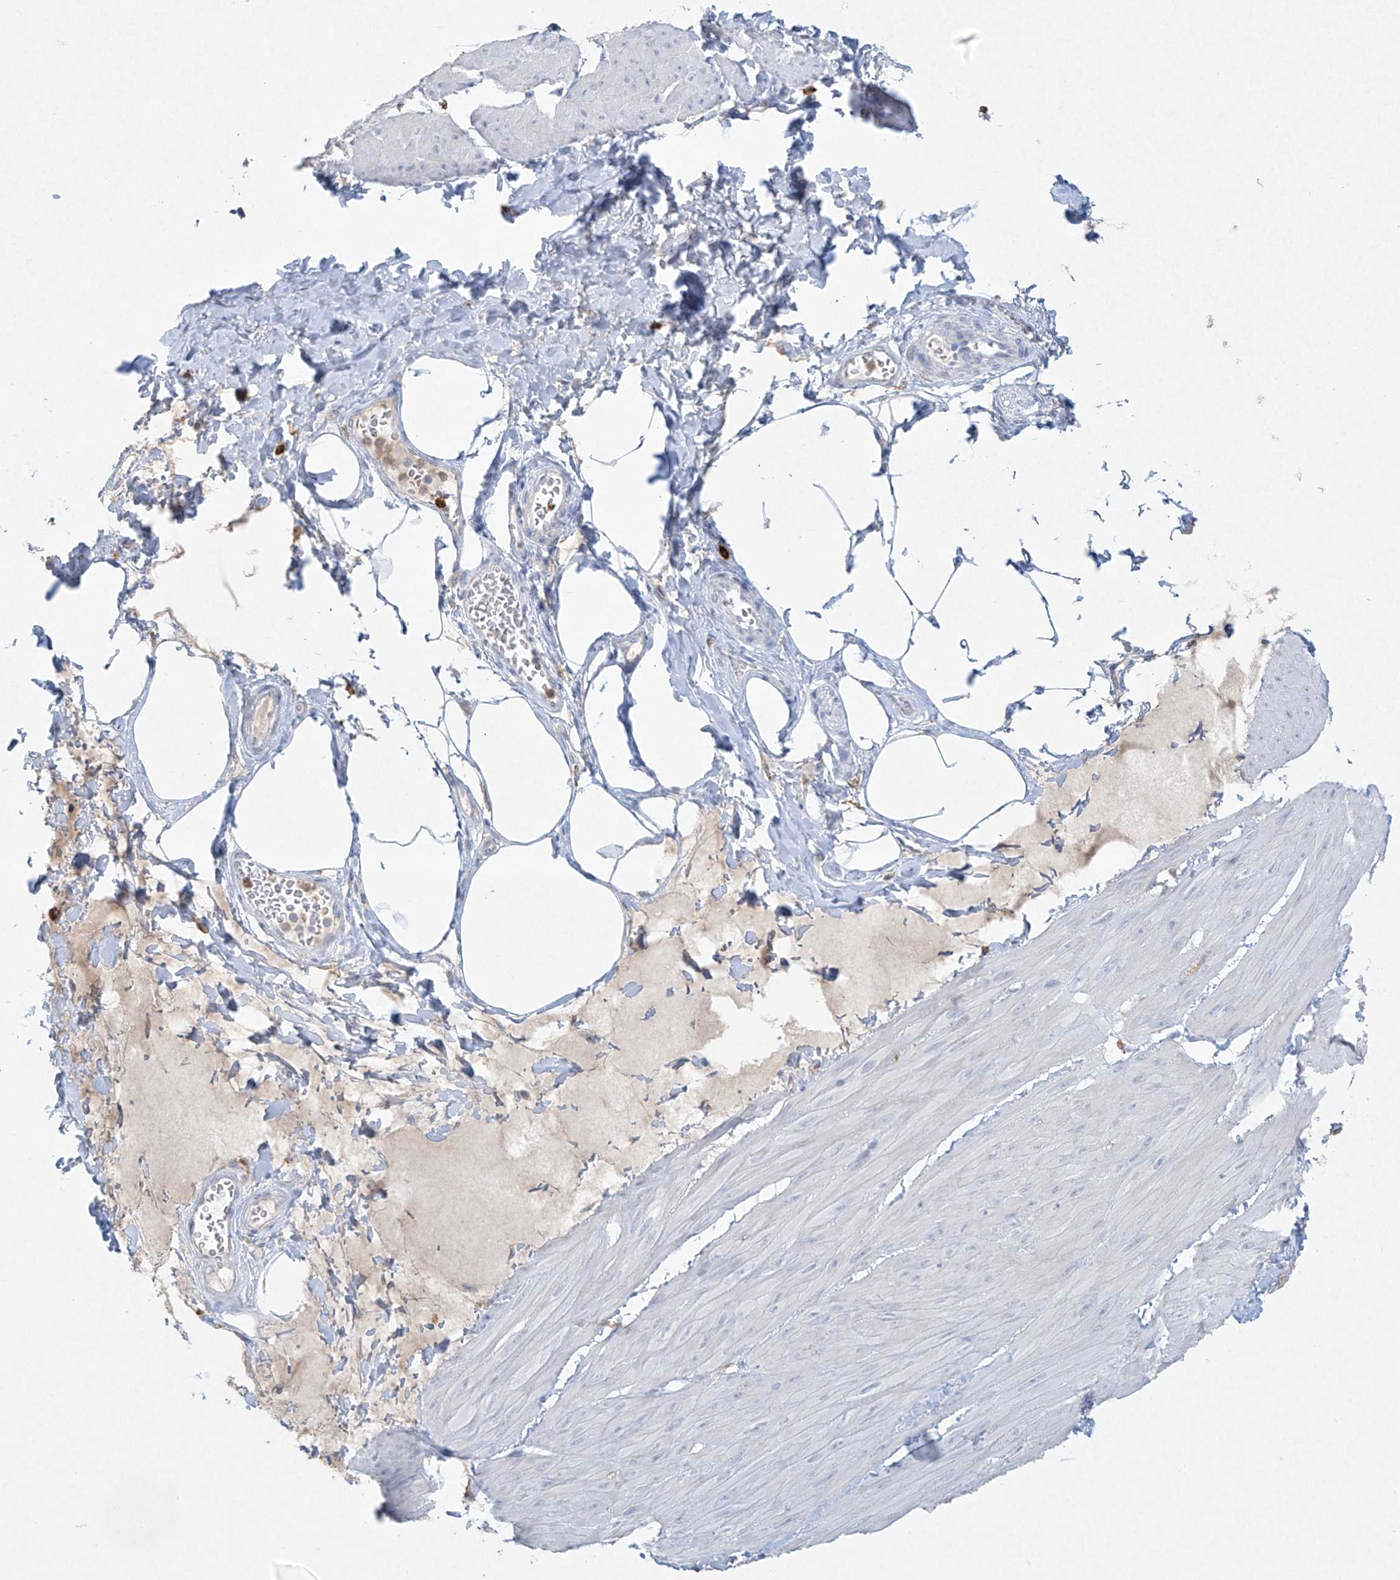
{"staining": {"intensity": "negative", "quantity": "none", "location": "none"}, "tissue": "smooth muscle", "cell_type": "Smooth muscle cells", "image_type": "normal", "snomed": [{"axis": "morphology", "description": "Urothelial carcinoma, High grade"}, {"axis": "topography", "description": "Urinary bladder"}], "caption": "Photomicrograph shows no protein positivity in smooth muscle cells of unremarkable smooth muscle.", "gene": "FCGR3A", "patient": {"sex": "male", "age": 46}}